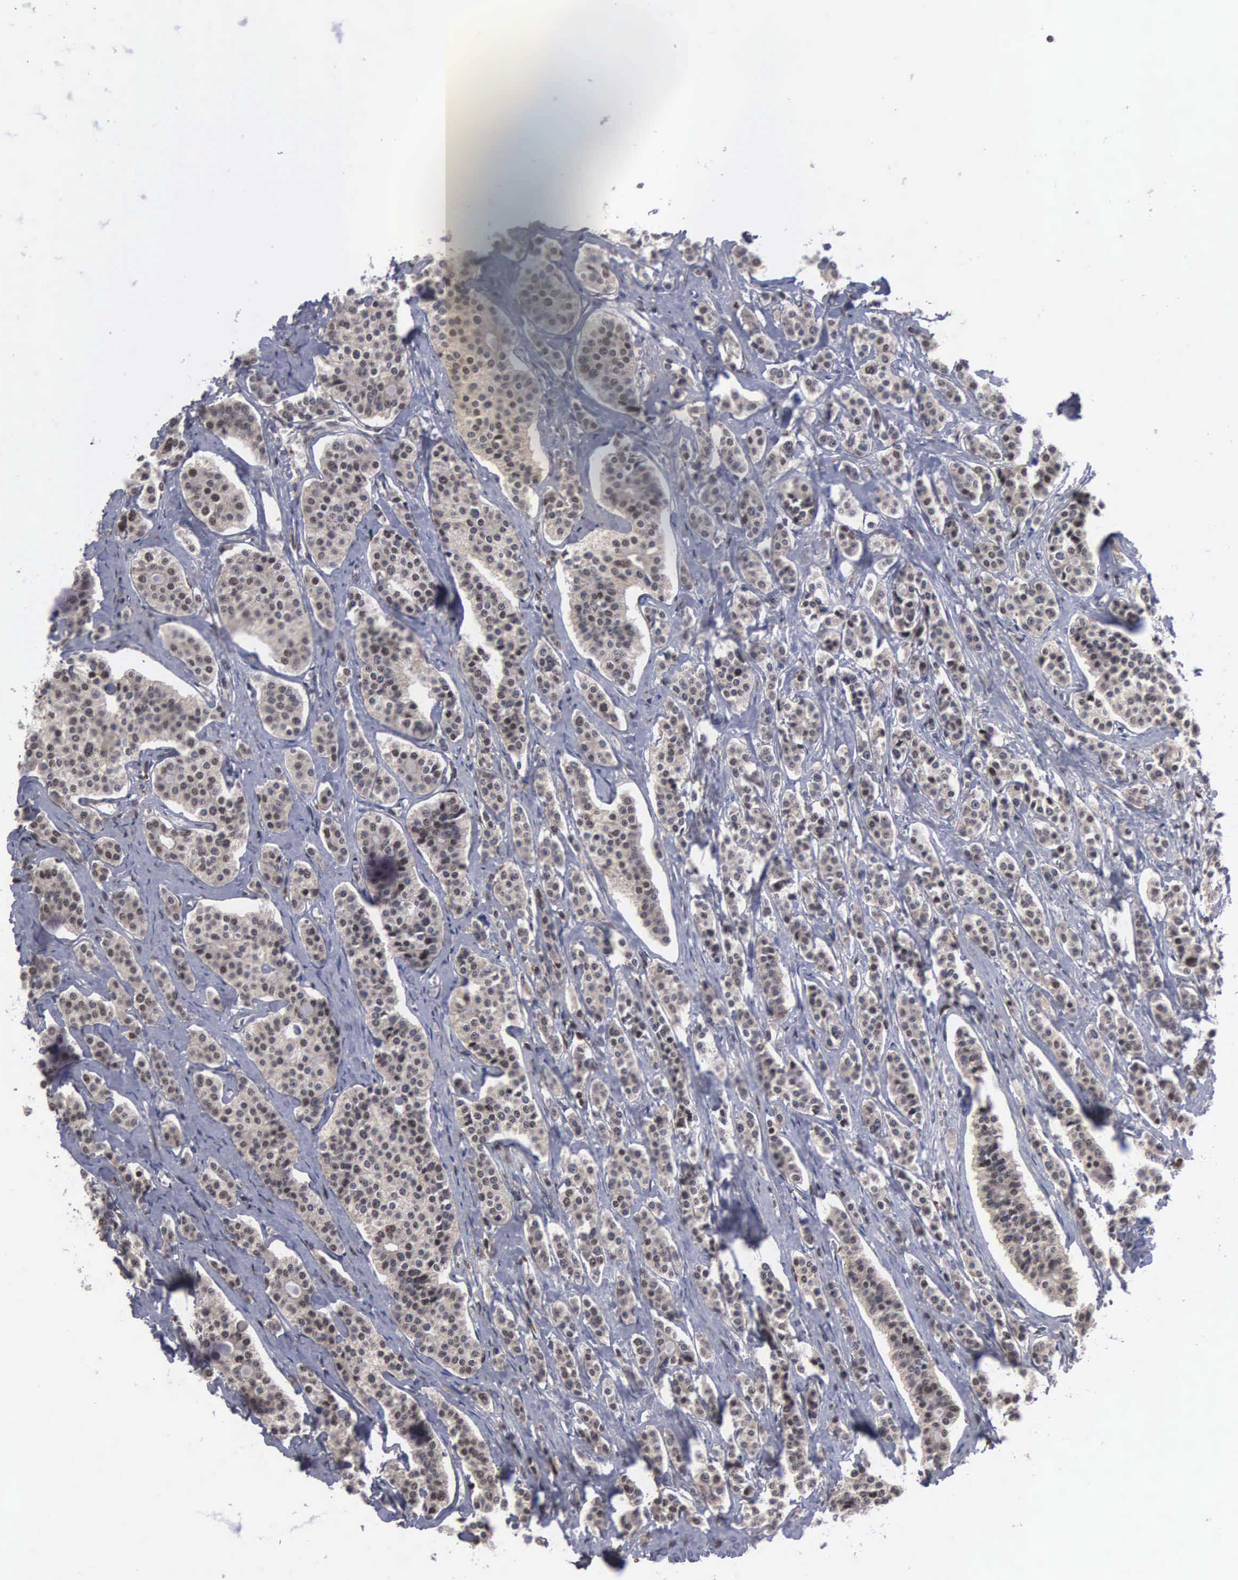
{"staining": {"intensity": "weak", "quantity": "25%-75%", "location": "nuclear"}, "tissue": "carcinoid", "cell_type": "Tumor cells", "image_type": "cancer", "snomed": [{"axis": "morphology", "description": "Carcinoid, malignant, NOS"}, {"axis": "topography", "description": "Small intestine"}], "caption": "Weak nuclear protein expression is identified in approximately 25%-75% of tumor cells in carcinoid.", "gene": "TRMT5", "patient": {"sex": "male", "age": 63}}